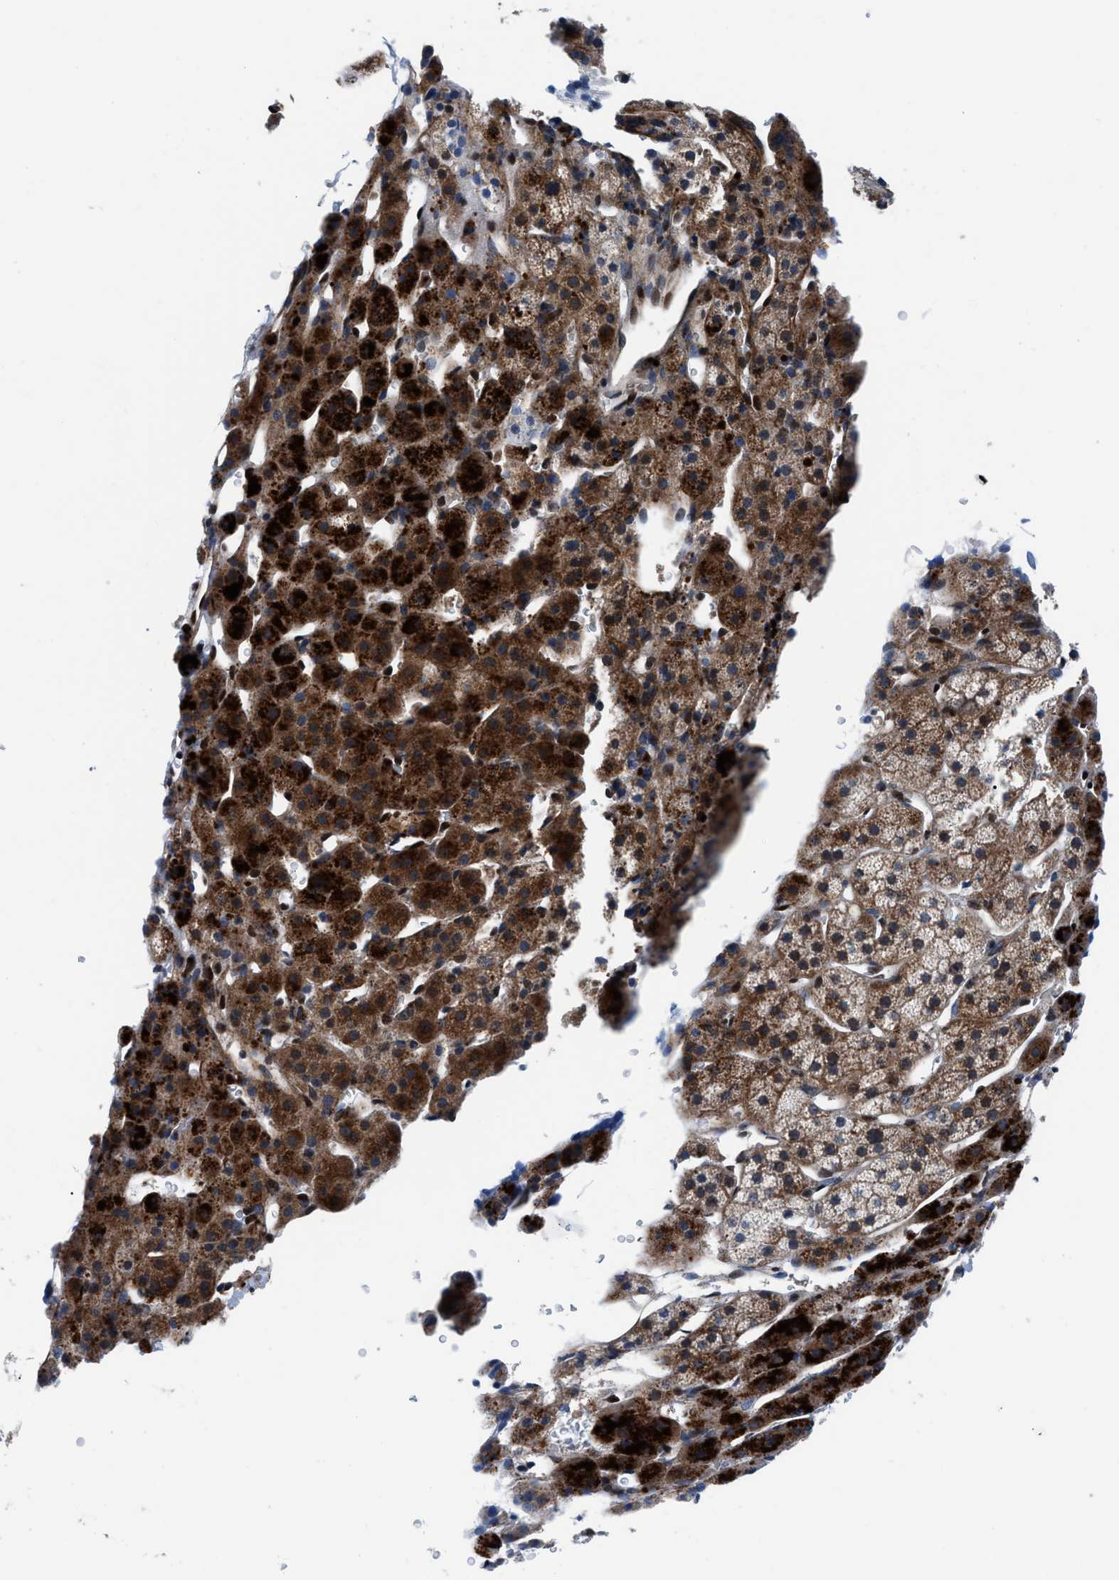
{"staining": {"intensity": "strong", "quantity": ">75%", "location": "cytoplasmic/membranous"}, "tissue": "adrenal gland", "cell_type": "Glandular cells", "image_type": "normal", "snomed": [{"axis": "morphology", "description": "Normal tissue, NOS"}, {"axis": "topography", "description": "Adrenal gland"}], "caption": "DAB immunohistochemical staining of benign human adrenal gland shows strong cytoplasmic/membranous protein expression in approximately >75% of glandular cells.", "gene": "LMO2", "patient": {"sex": "female", "age": 57}}